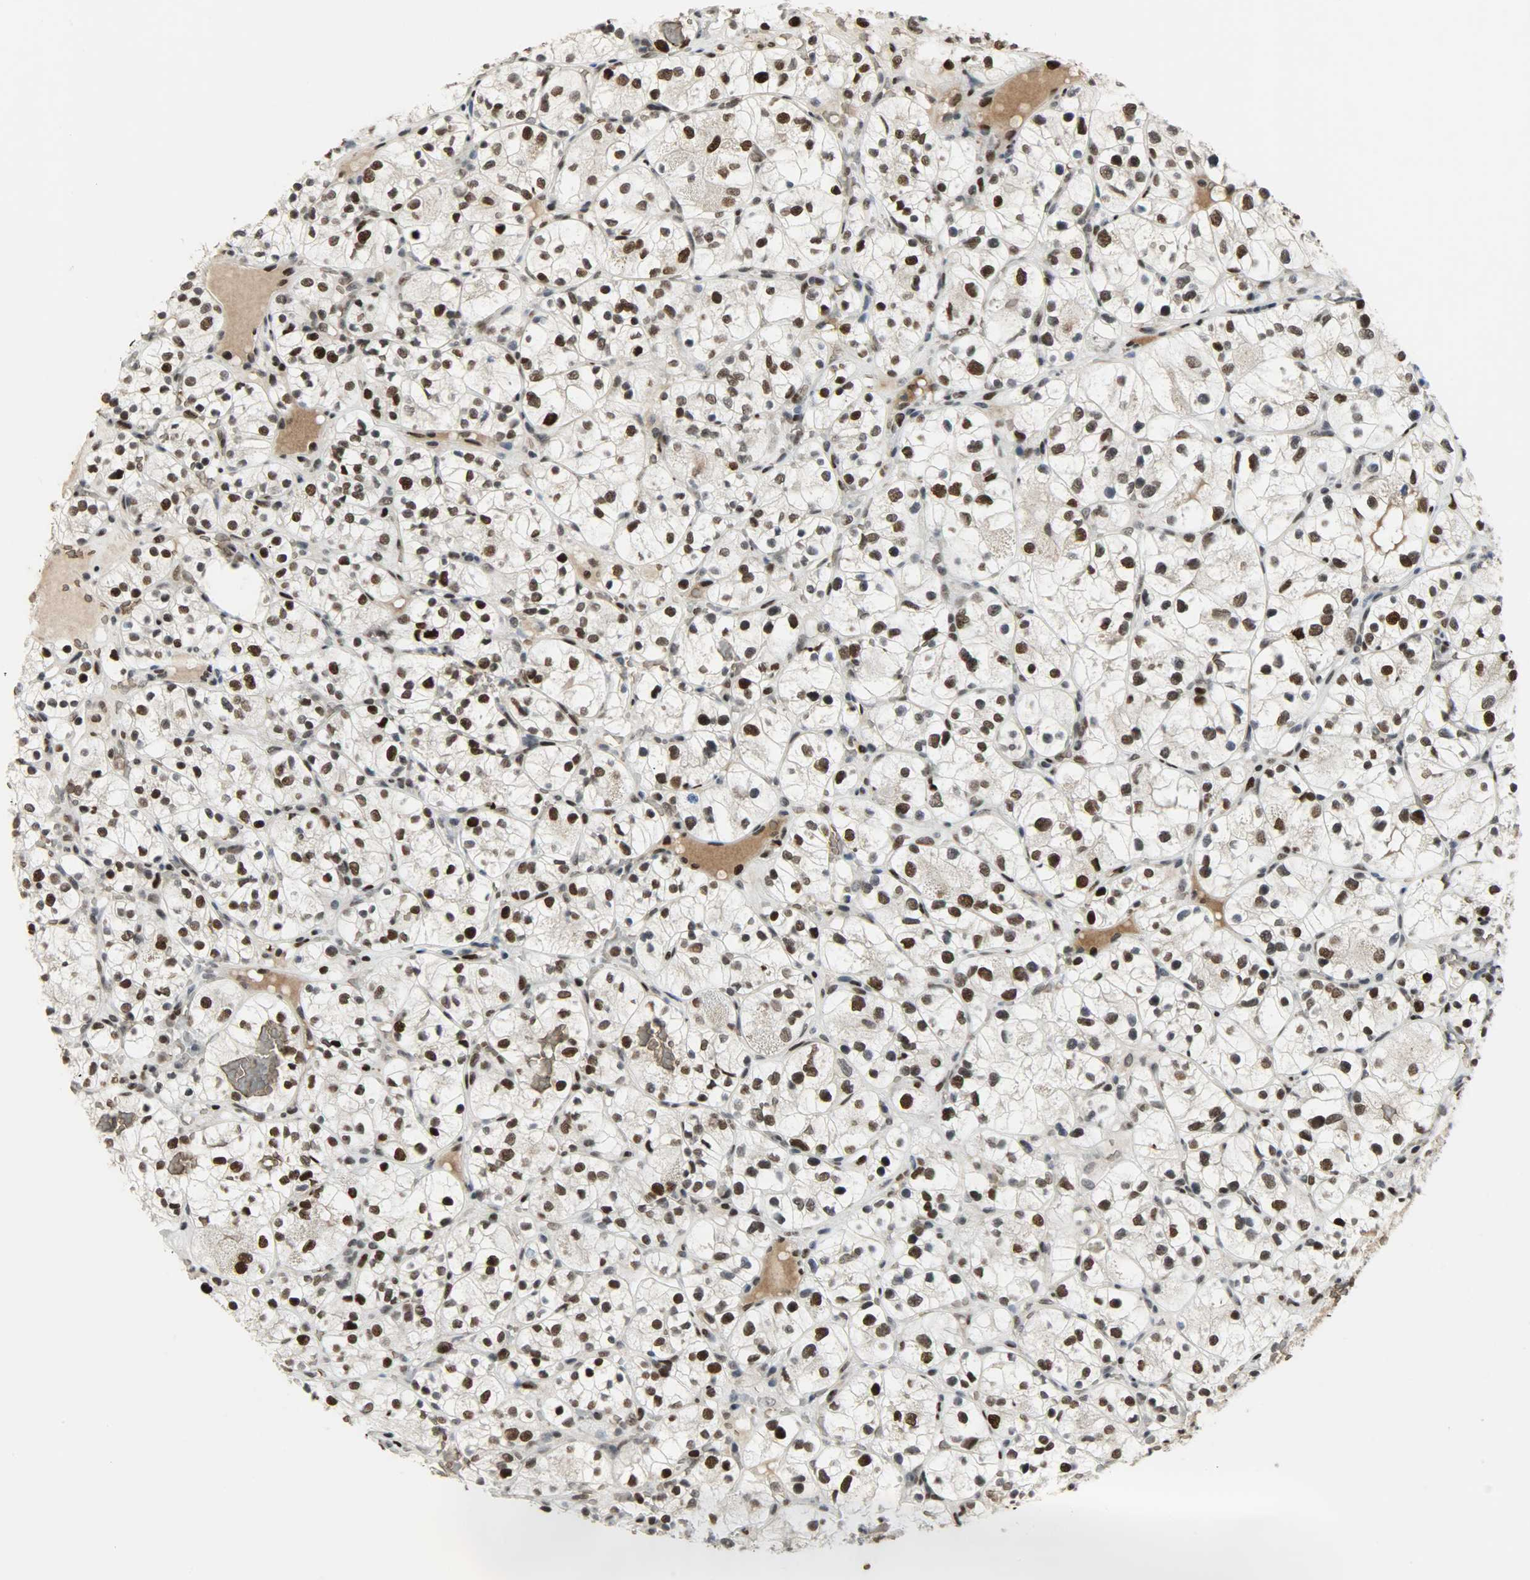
{"staining": {"intensity": "strong", "quantity": ">75%", "location": "nuclear"}, "tissue": "renal cancer", "cell_type": "Tumor cells", "image_type": "cancer", "snomed": [{"axis": "morphology", "description": "Adenocarcinoma, NOS"}, {"axis": "topography", "description": "Kidney"}], "caption": "The image exhibits staining of renal adenocarcinoma, revealing strong nuclear protein positivity (brown color) within tumor cells. (DAB IHC with brightfield microscopy, high magnification).", "gene": "SNAI1", "patient": {"sex": "female", "age": 60}}